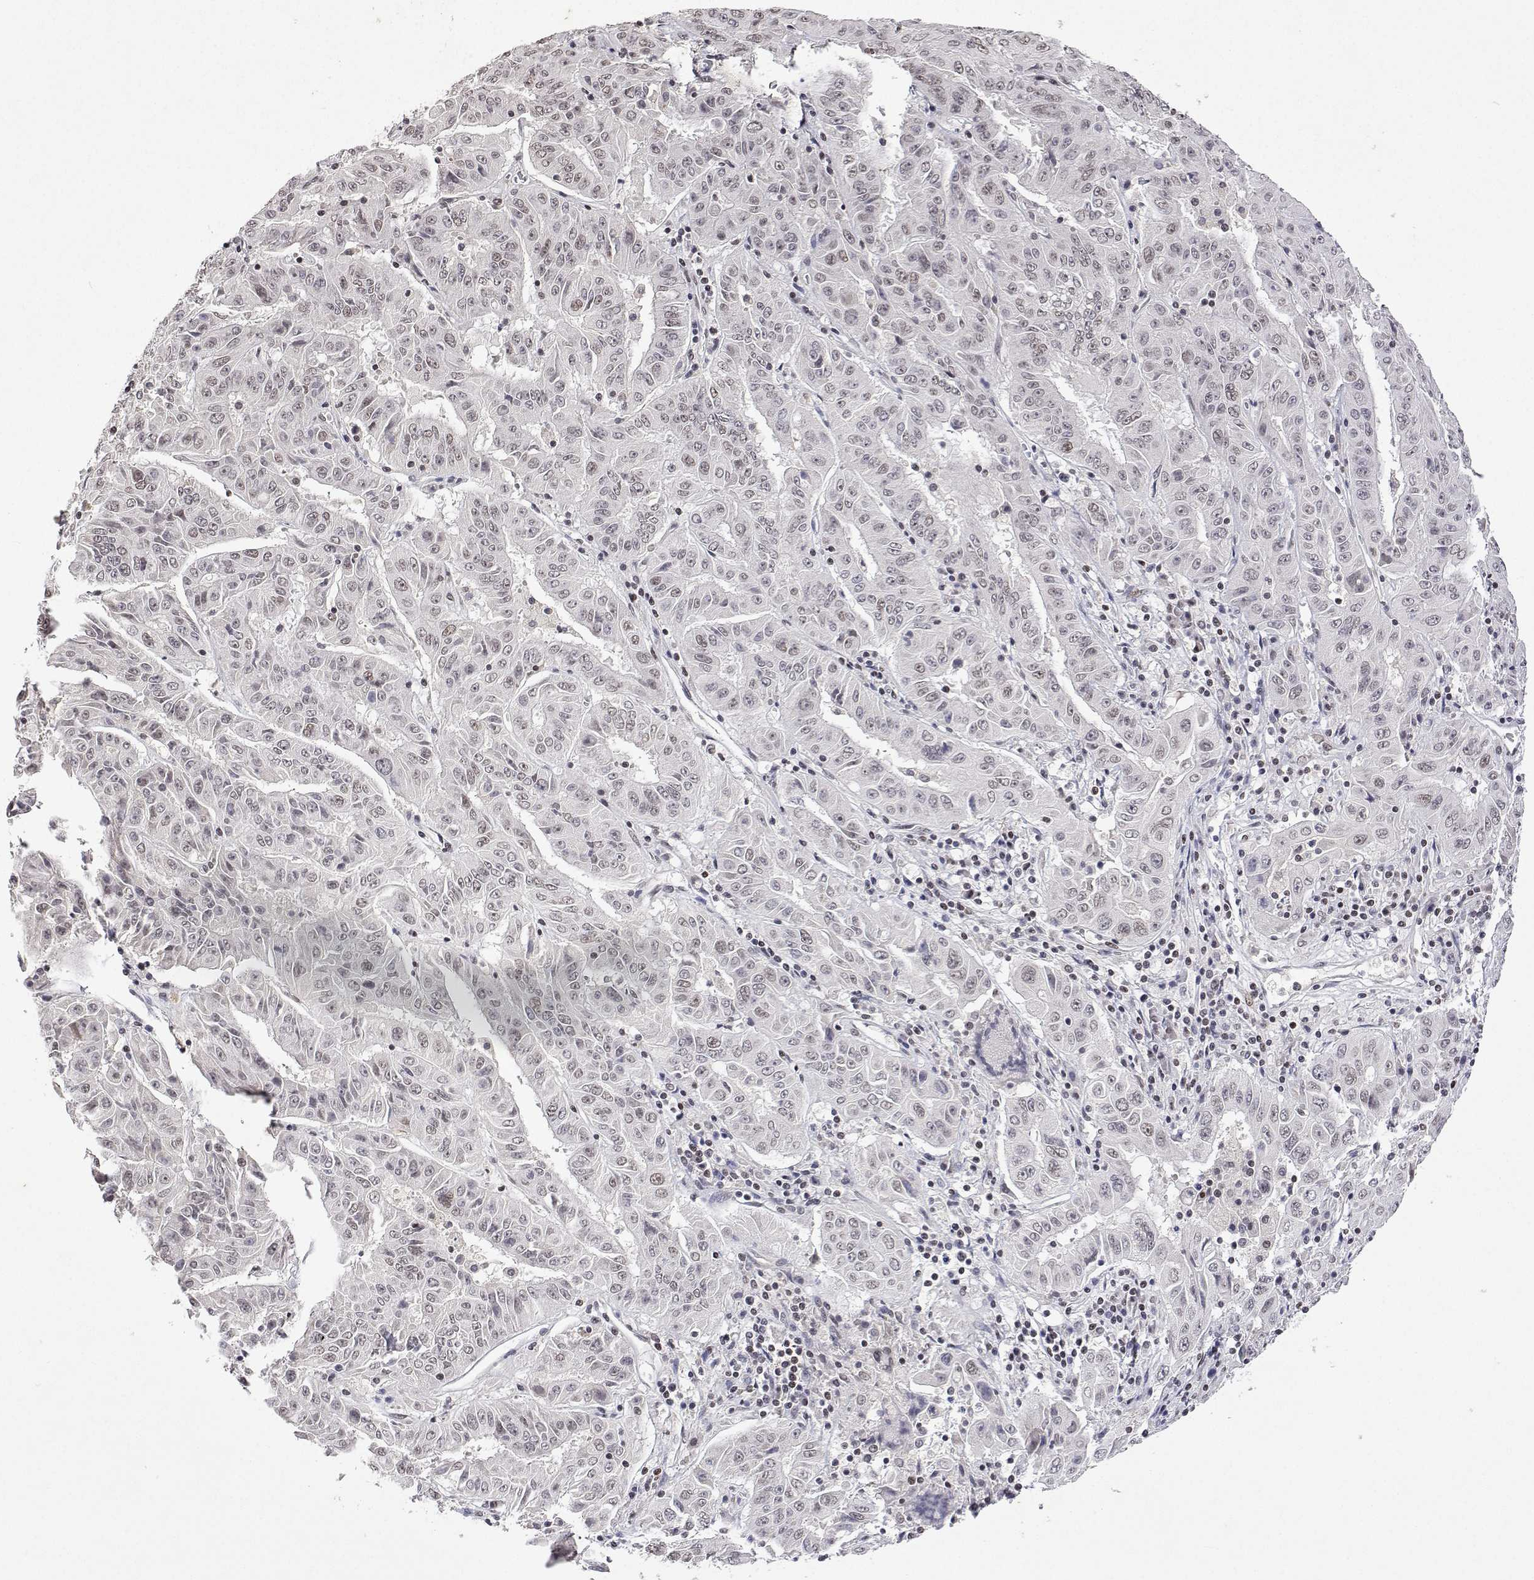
{"staining": {"intensity": "weak", "quantity": "<25%", "location": "nuclear"}, "tissue": "pancreatic cancer", "cell_type": "Tumor cells", "image_type": "cancer", "snomed": [{"axis": "morphology", "description": "Adenocarcinoma, NOS"}, {"axis": "topography", "description": "Pancreas"}], "caption": "IHC of human pancreatic cancer (adenocarcinoma) demonstrates no positivity in tumor cells. (Immunohistochemistry, brightfield microscopy, high magnification).", "gene": "XPC", "patient": {"sex": "male", "age": 63}}